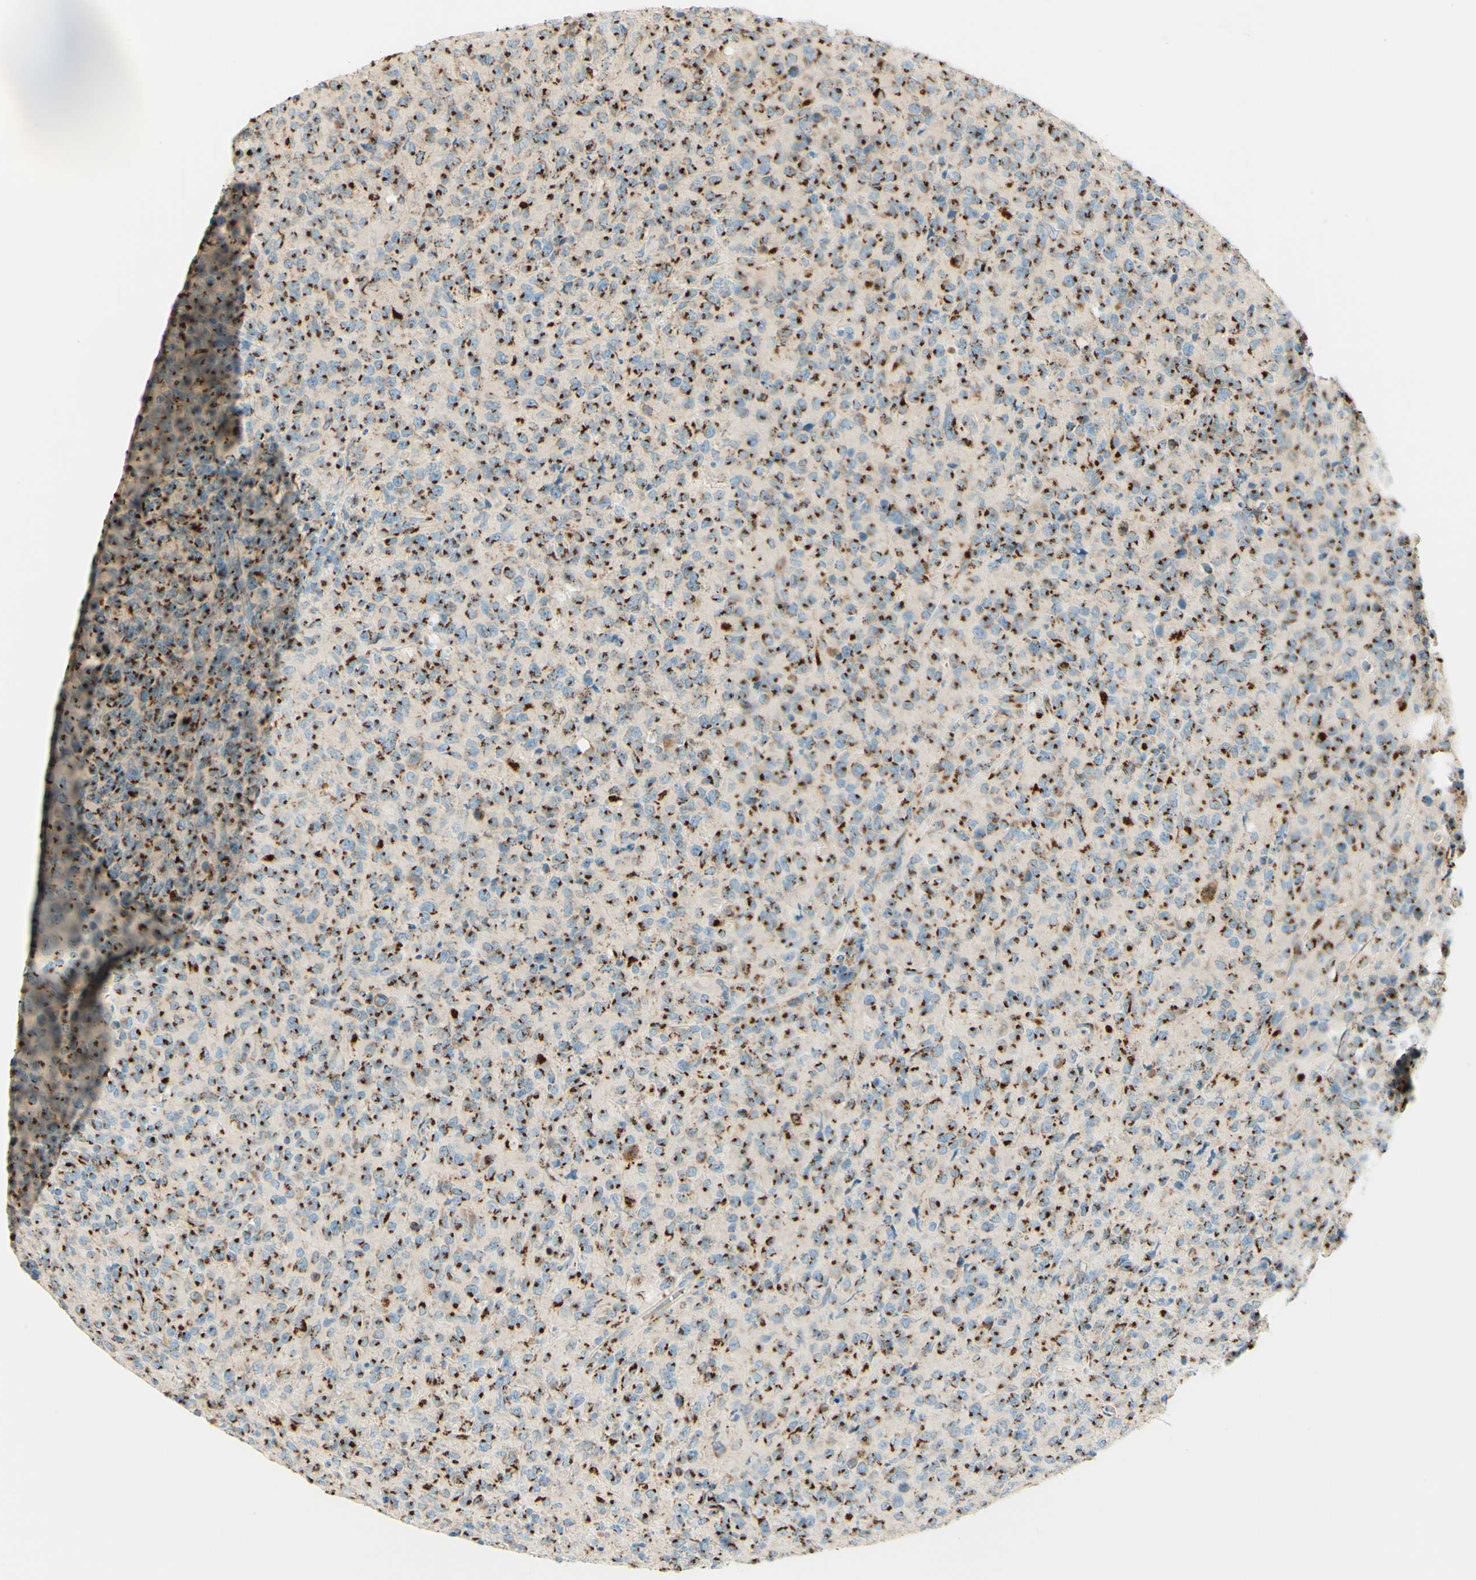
{"staining": {"intensity": "strong", "quantity": ">75%", "location": "cytoplasmic/membranous"}, "tissue": "lymphoma", "cell_type": "Tumor cells", "image_type": "cancer", "snomed": [{"axis": "morphology", "description": "Malignant lymphoma, non-Hodgkin's type, High grade"}, {"axis": "topography", "description": "Tonsil"}], "caption": "This is an image of immunohistochemistry (IHC) staining of malignant lymphoma, non-Hodgkin's type (high-grade), which shows strong positivity in the cytoplasmic/membranous of tumor cells.", "gene": "GOLGB1", "patient": {"sex": "female", "age": 36}}